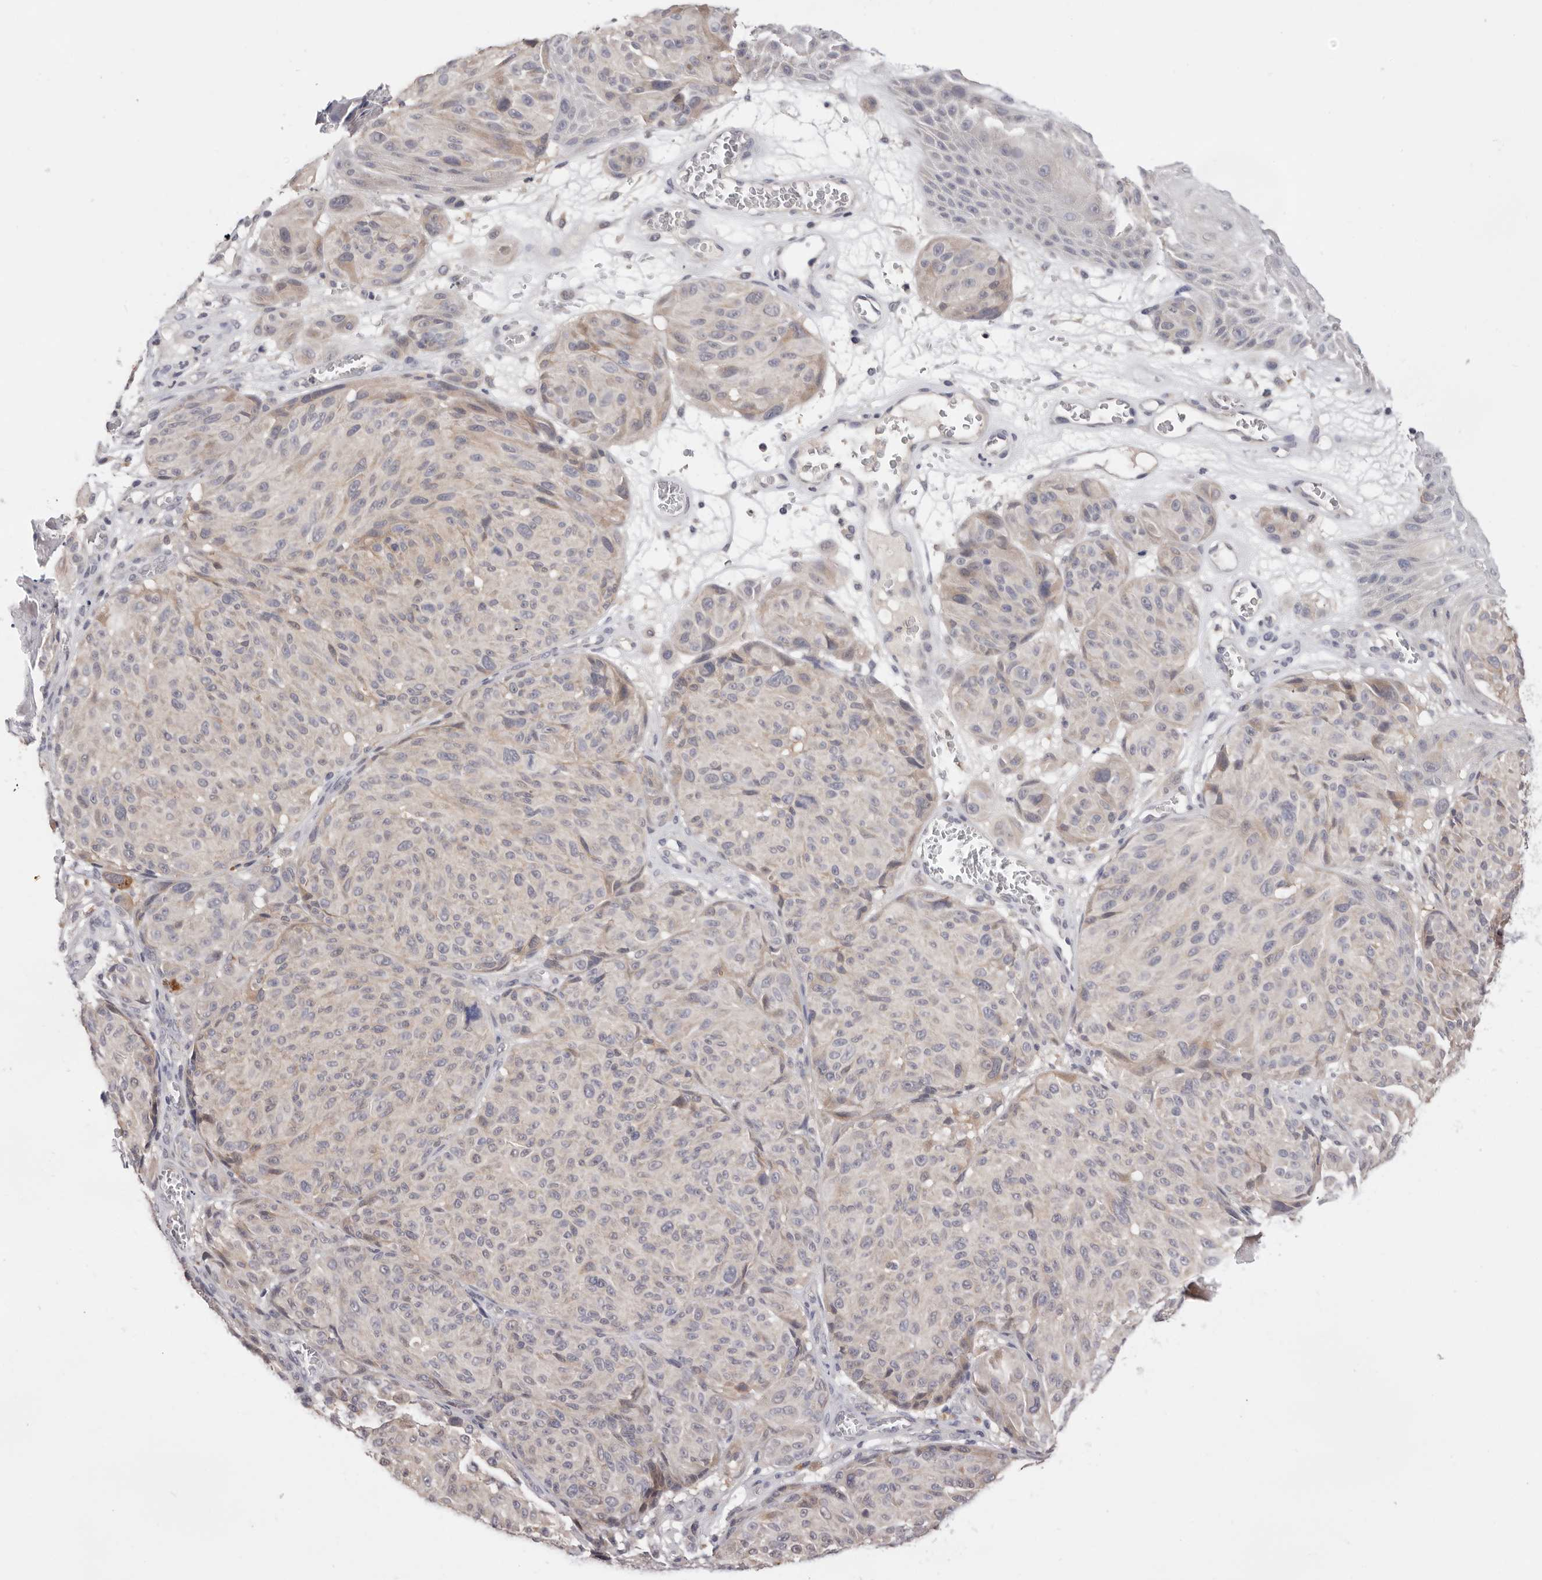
{"staining": {"intensity": "negative", "quantity": "none", "location": "none"}, "tissue": "melanoma", "cell_type": "Tumor cells", "image_type": "cancer", "snomed": [{"axis": "morphology", "description": "Malignant melanoma, NOS"}, {"axis": "topography", "description": "Skin"}], "caption": "Micrograph shows no protein staining in tumor cells of melanoma tissue.", "gene": "DOP1A", "patient": {"sex": "male", "age": 83}}